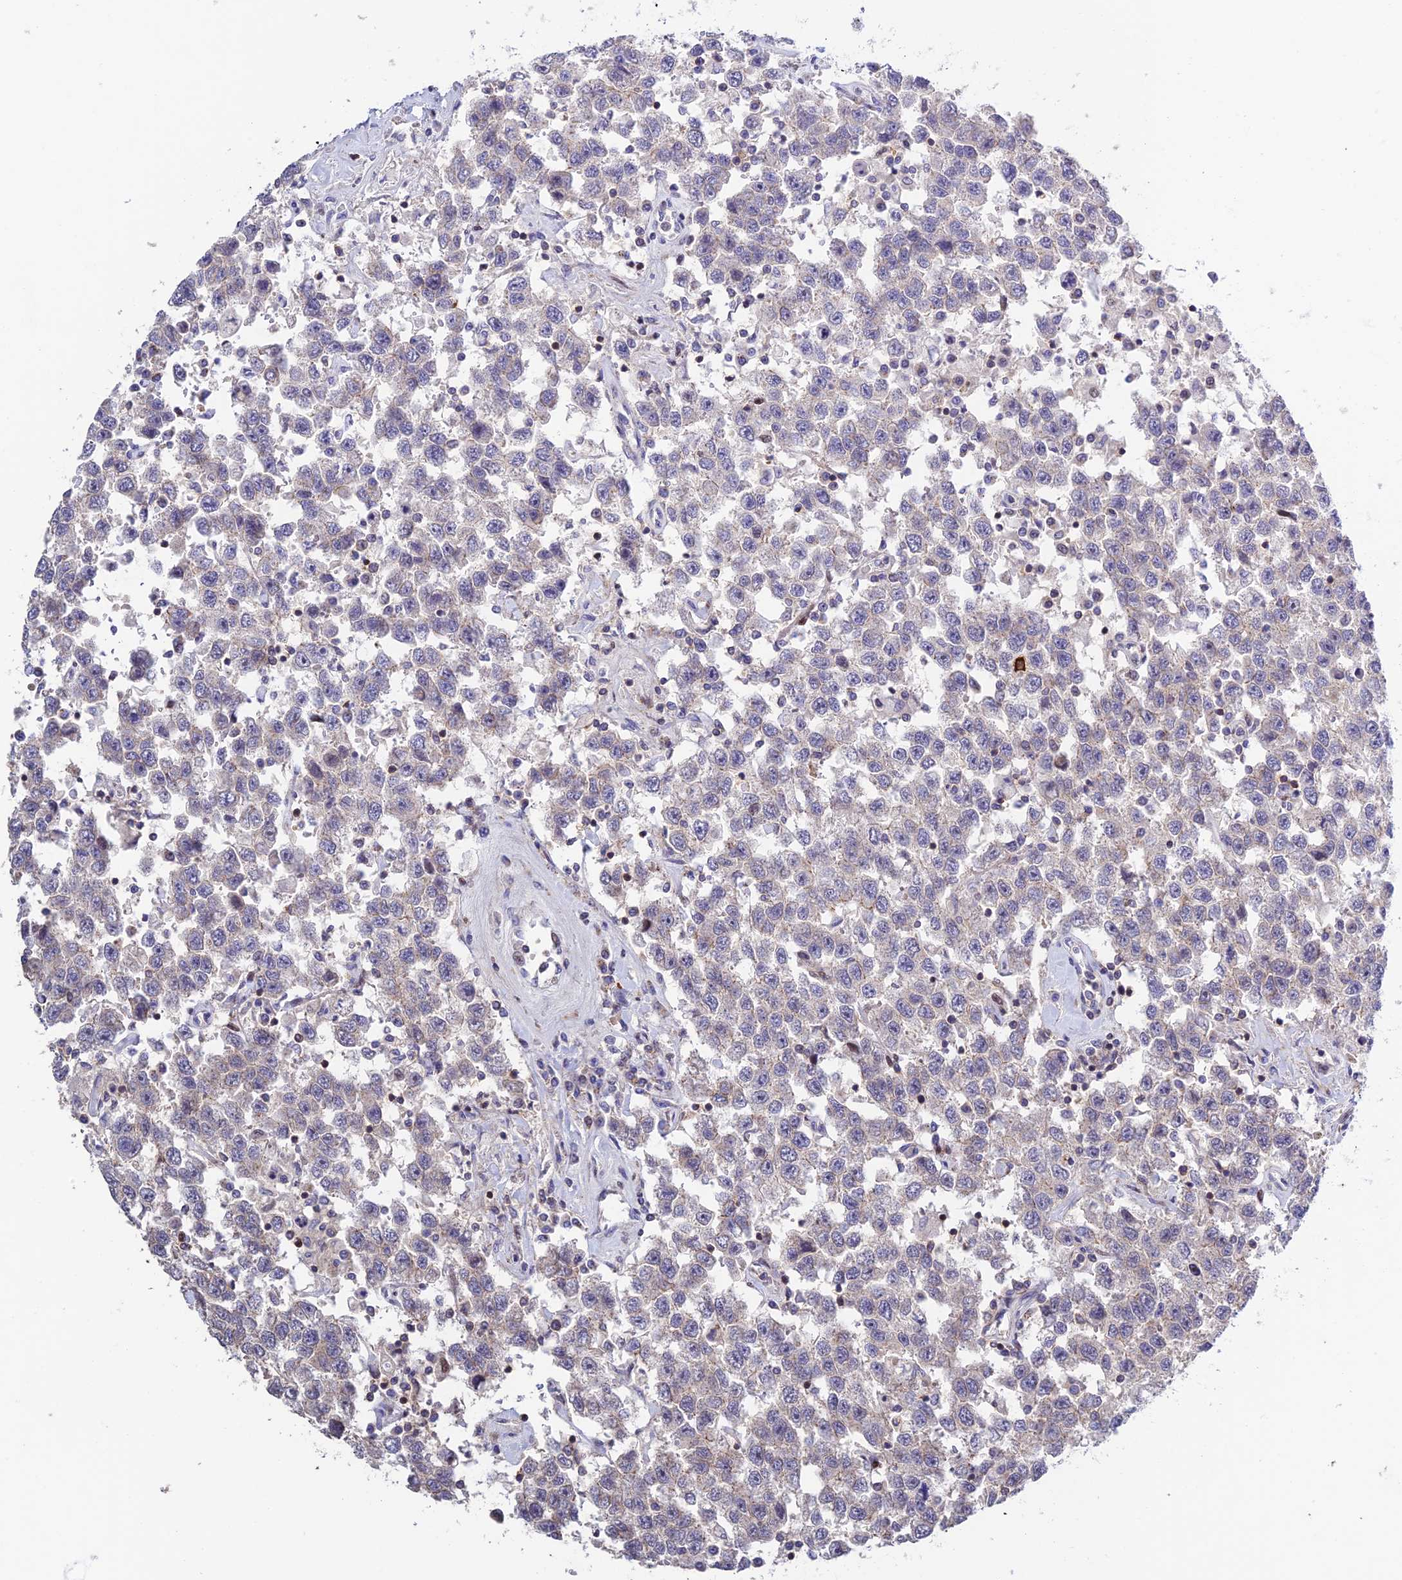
{"staining": {"intensity": "negative", "quantity": "none", "location": "none"}, "tissue": "testis cancer", "cell_type": "Tumor cells", "image_type": "cancer", "snomed": [{"axis": "morphology", "description": "Seminoma, NOS"}, {"axis": "topography", "description": "Testis"}], "caption": "A histopathology image of human seminoma (testis) is negative for staining in tumor cells.", "gene": "PRIM1", "patient": {"sex": "male", "age": 41}}